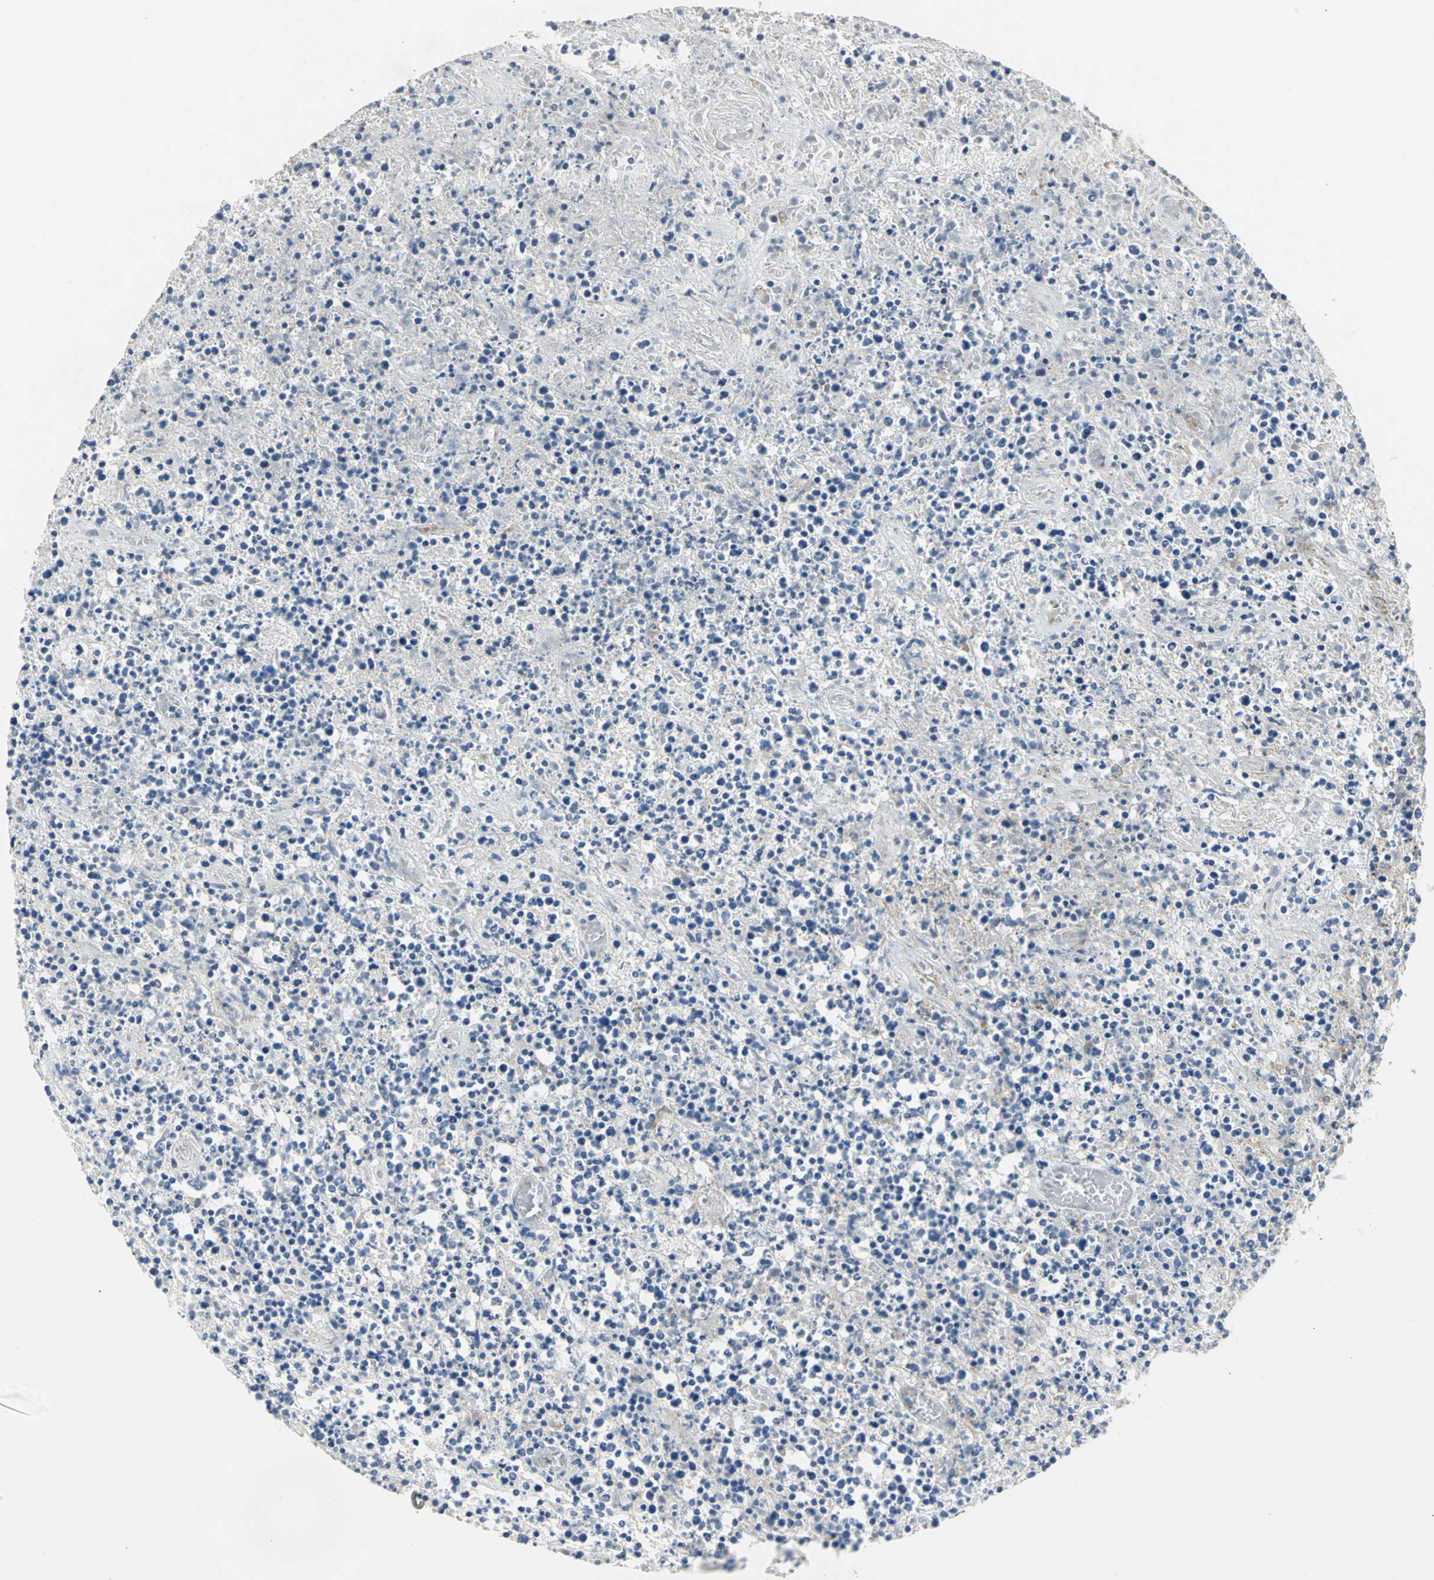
{"staining": {"intensity": "weak", "quantity": "<25%", "location": "cytoplasmic/membranous"}, "tissue": "lymphoma", "cell_type": "Tumor cells", "image_type": "cancer", "snomed": [{"axis": "morphology", "description": "Malignant lymphoma, non-Hodgkin's type, High grade"}, {"axis": "topography", "description": "Lymph node"}], "caption": "Immunohistochemical staining of human lymphoma demonstrates no significant expression in tumor cells. (DAB immunohistochemistry with hematoxylin counter stain).", "gene": "SPPL2B", "patient": {"sex": "female", "age": 84}}